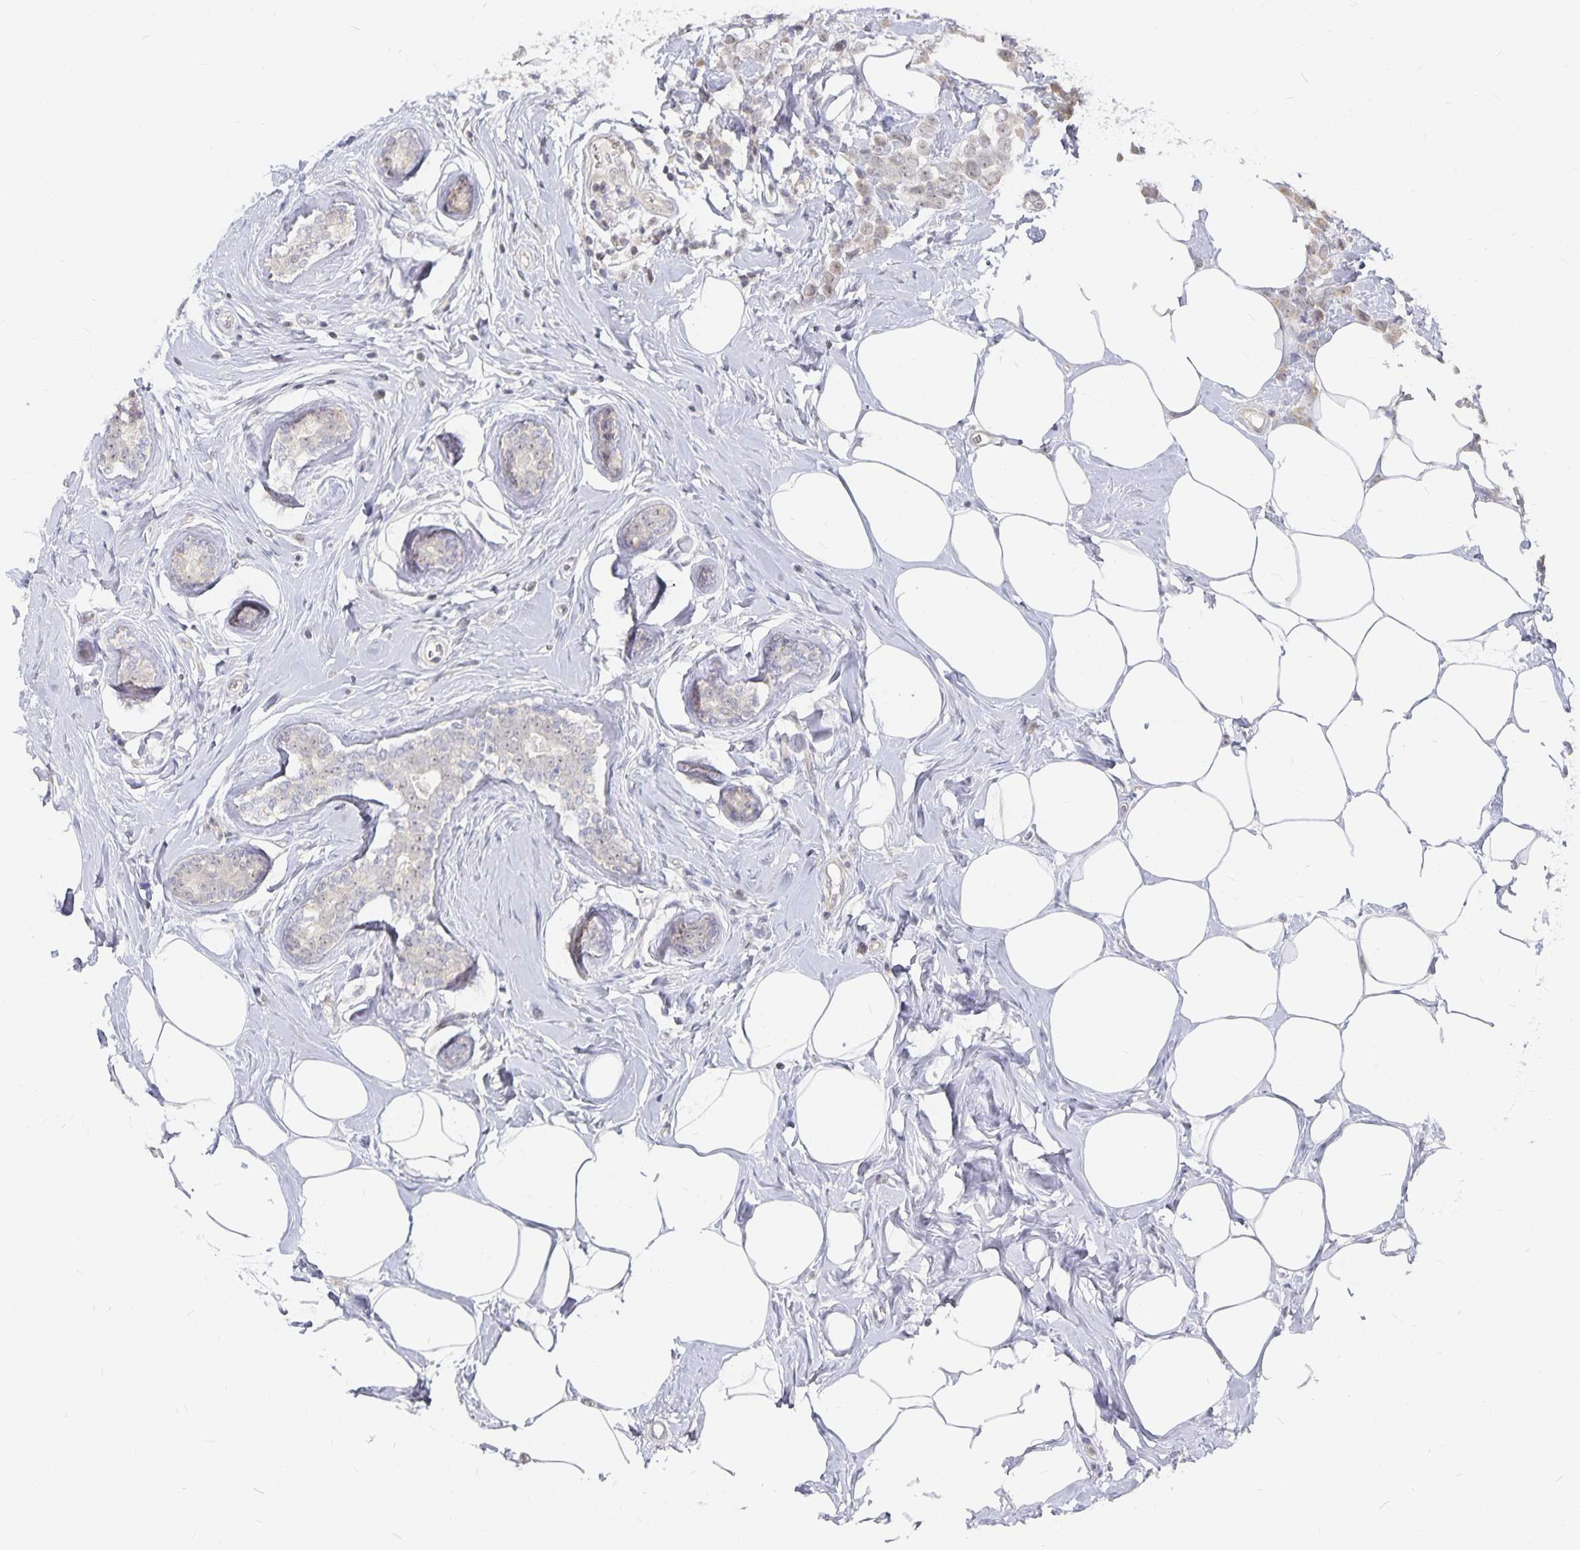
{"staining": {"intensity": "weak", "quantity": "25%-75%", "location": "cytoplasmic/membranous"}, "tissue": "breast cancer", "cell_type": "Tumor cells", "image_type": "cancer", "snomed": [{"axis": "morphology", "description": "Duct carcinoma"}, {"axis": "topography", "description": "Breast"}], "caption": "Protein expression analysis of human breast cancer reveals weak cytoplasmic/membranous positivity in approximately 25%-75% of tumor cells. Nuclei are stained in blue.", "gene": "DNAH9", "patient": {"sex": "female", "age": 80}}